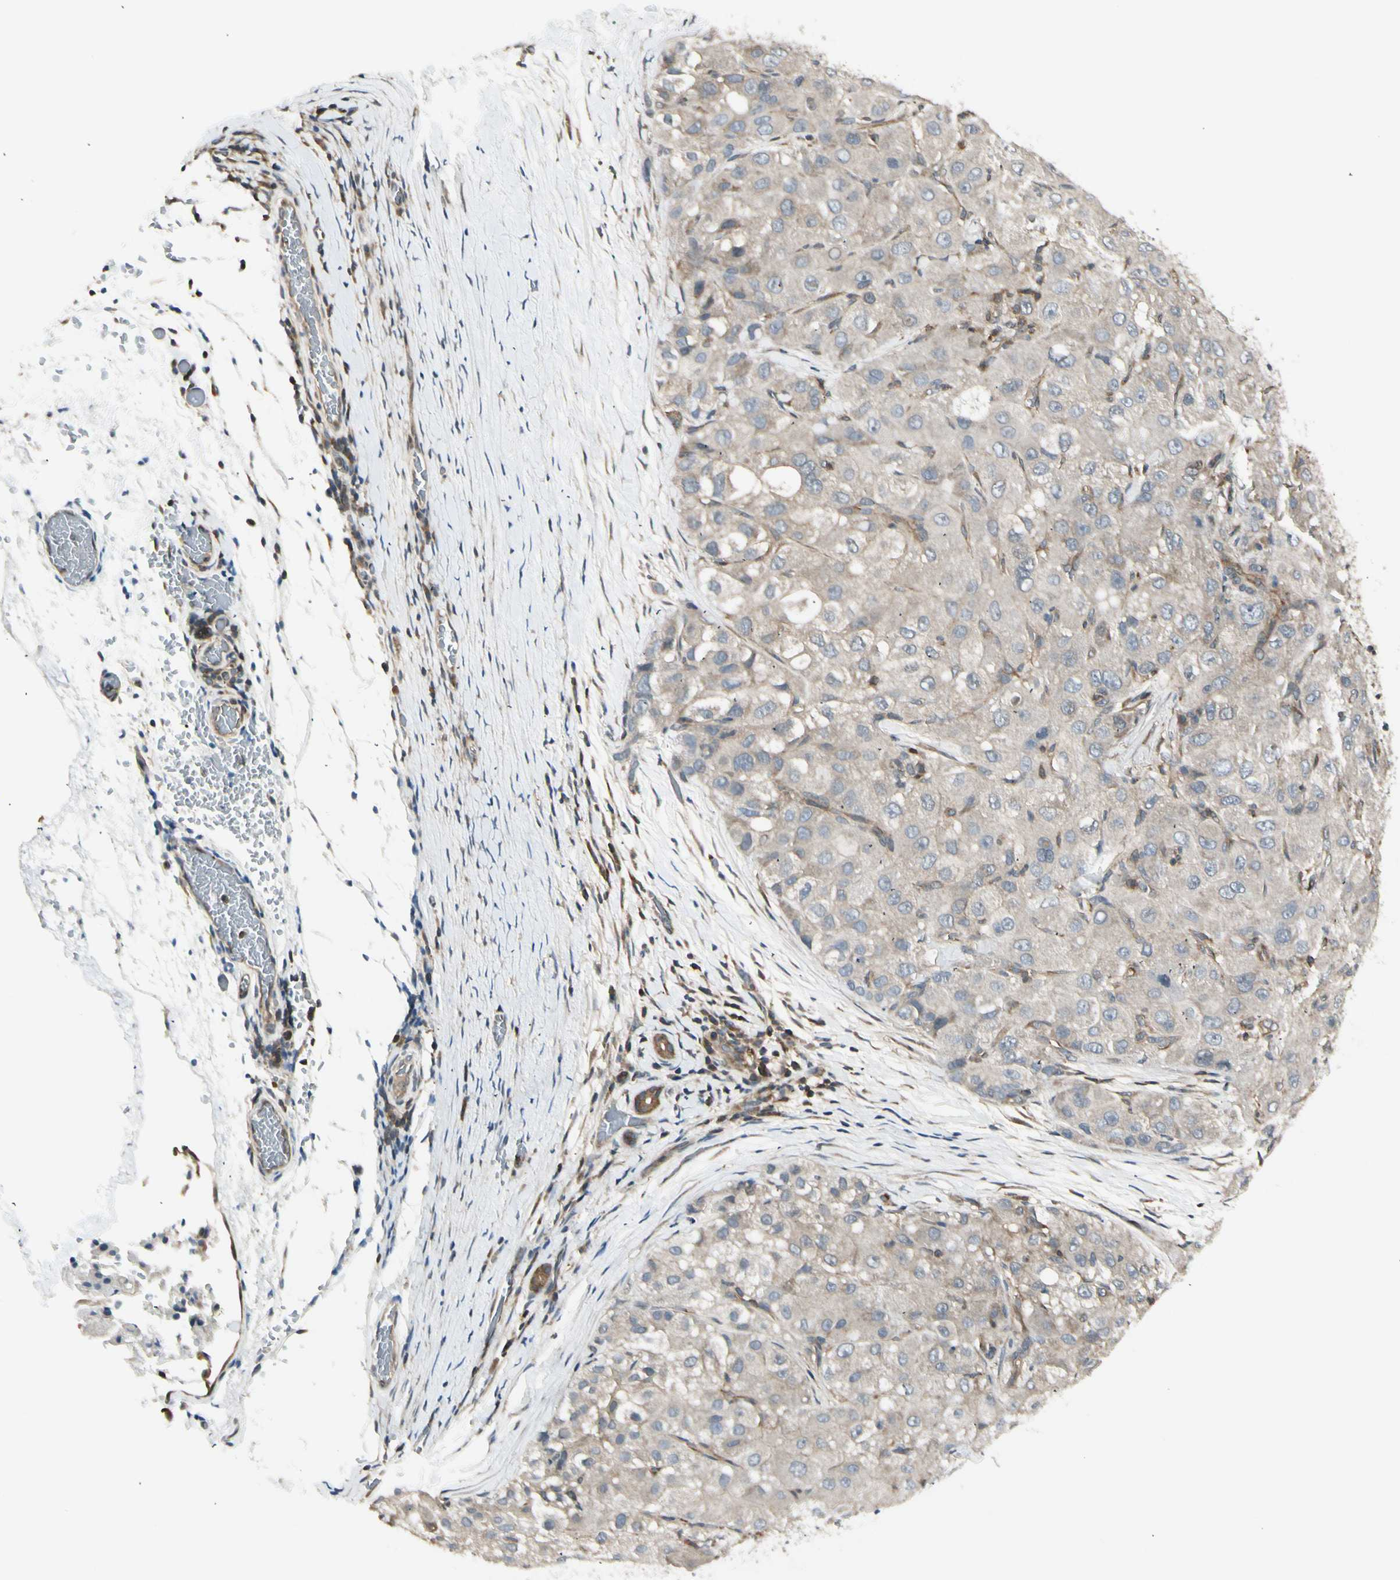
{"staining": {"intensity": "weak", "quantity": "25%-75%", "location": "cytoplasmic/membranous"}, "tissue": "liver cancer", "cell_type": "Tumor cells", "image_type": "cancer", "snomed": [{"axis": "morphology", "description": "Carcinoma, Hepatocellular, NOS"}, {"axis": "topography", "description": "Liver"}], "caption": "Hepatocellular carcinoma (liver) tissue demonstrates weak cytoplasmic/membranous positivity in approximately 25%-75% of tumor cells", "gene": "OXSR1", "patient": {"sex": "male", "age": 80}}